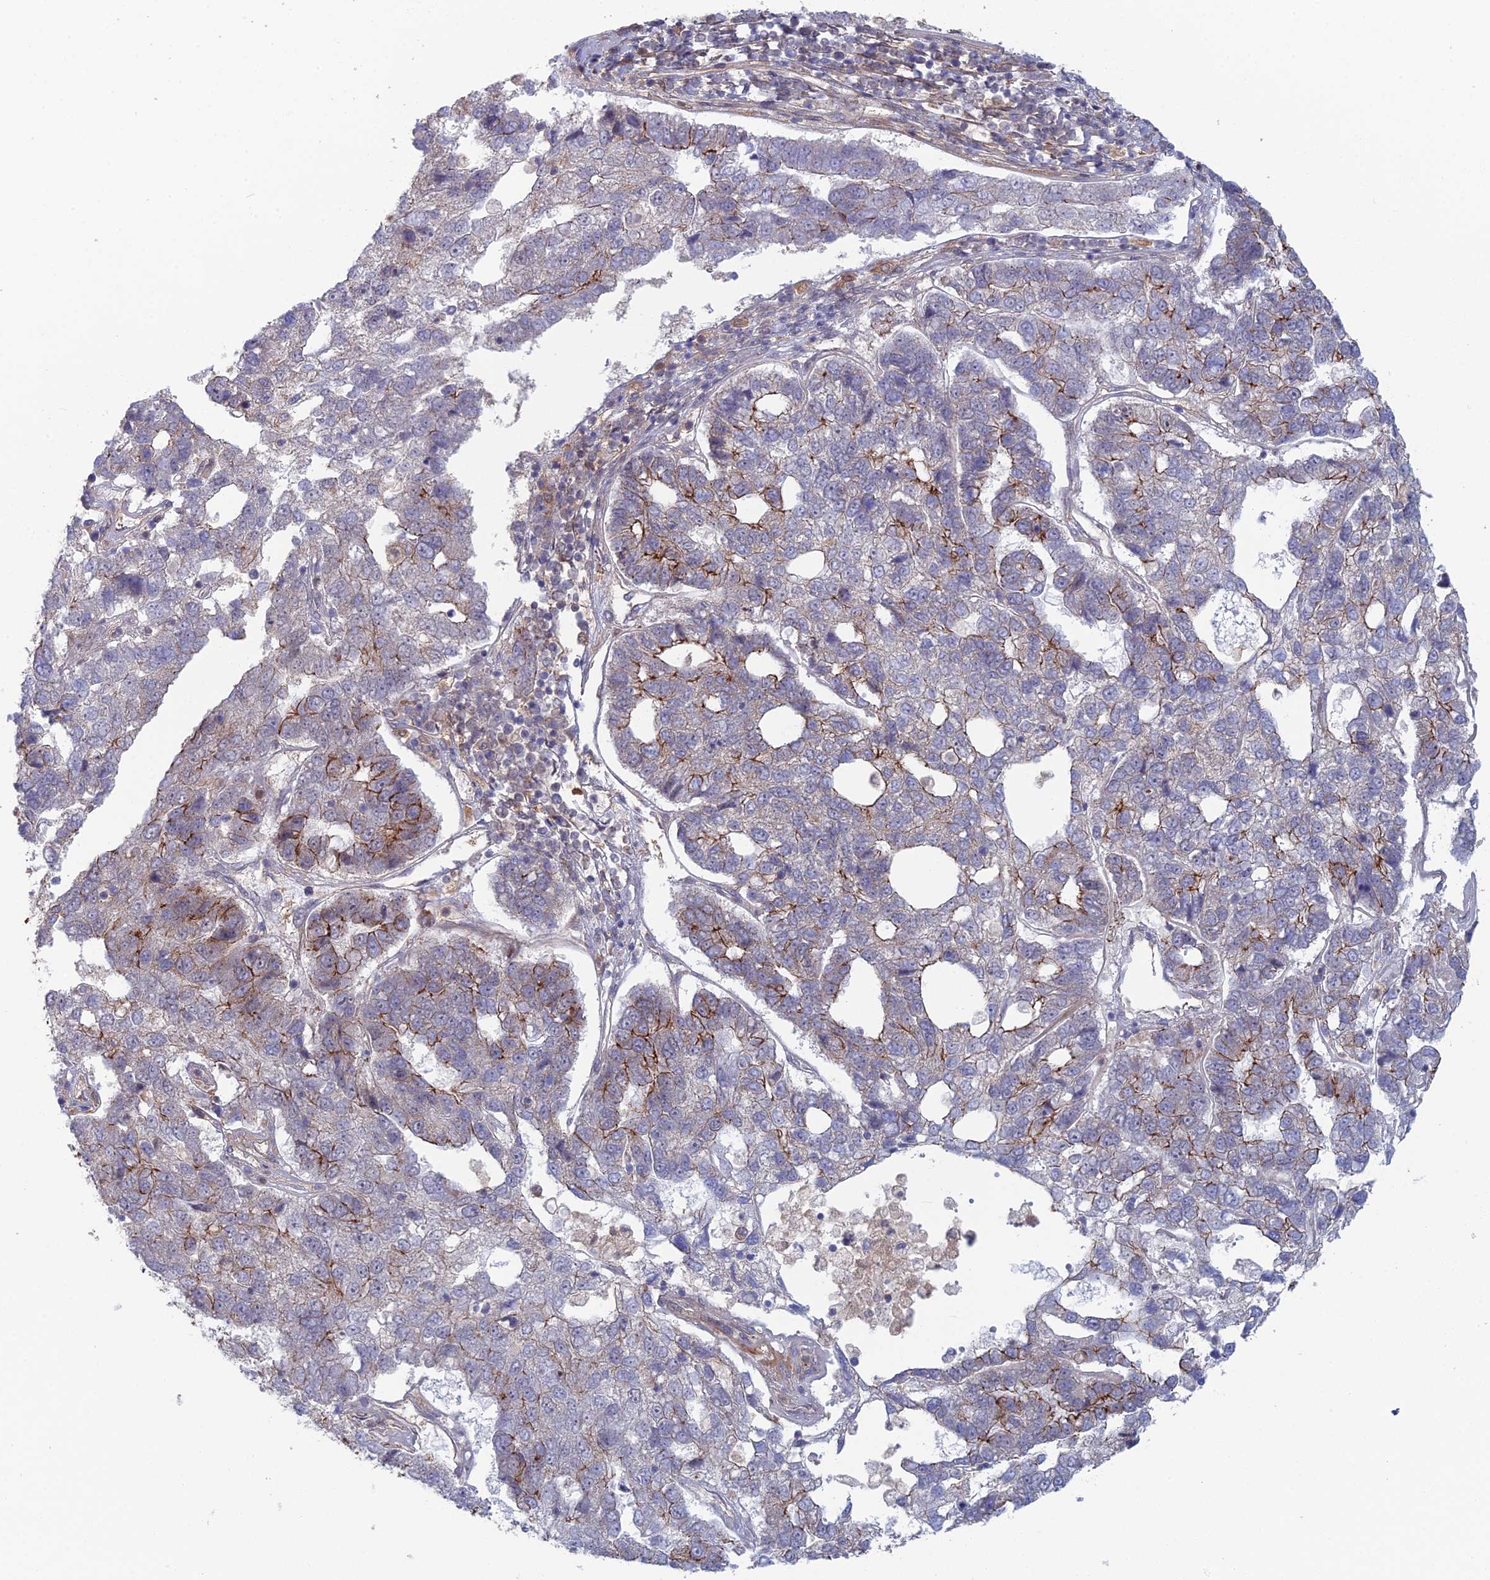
{"staining": {"intensity": "moderate", "quantity": "<25%", "location": "cytoplasmic/membranous"}, "tissue": "pancreatic cancer", "cell_type": "Tumor cells", "image_type": "cancer", "snomed": [{"axis": "morphology", "description": "Adenocarcinoma, NOS"}, {"axis": "topography", "description": "Pancreas"}], "caption": "Moderate cytoplasmic/membranous positivity is identified in approximately <25% of tumor cells in adenocarcinoma (pancreatic).", "gene": "ABHD1", "patient": {"sex": "female", "age": 61}}